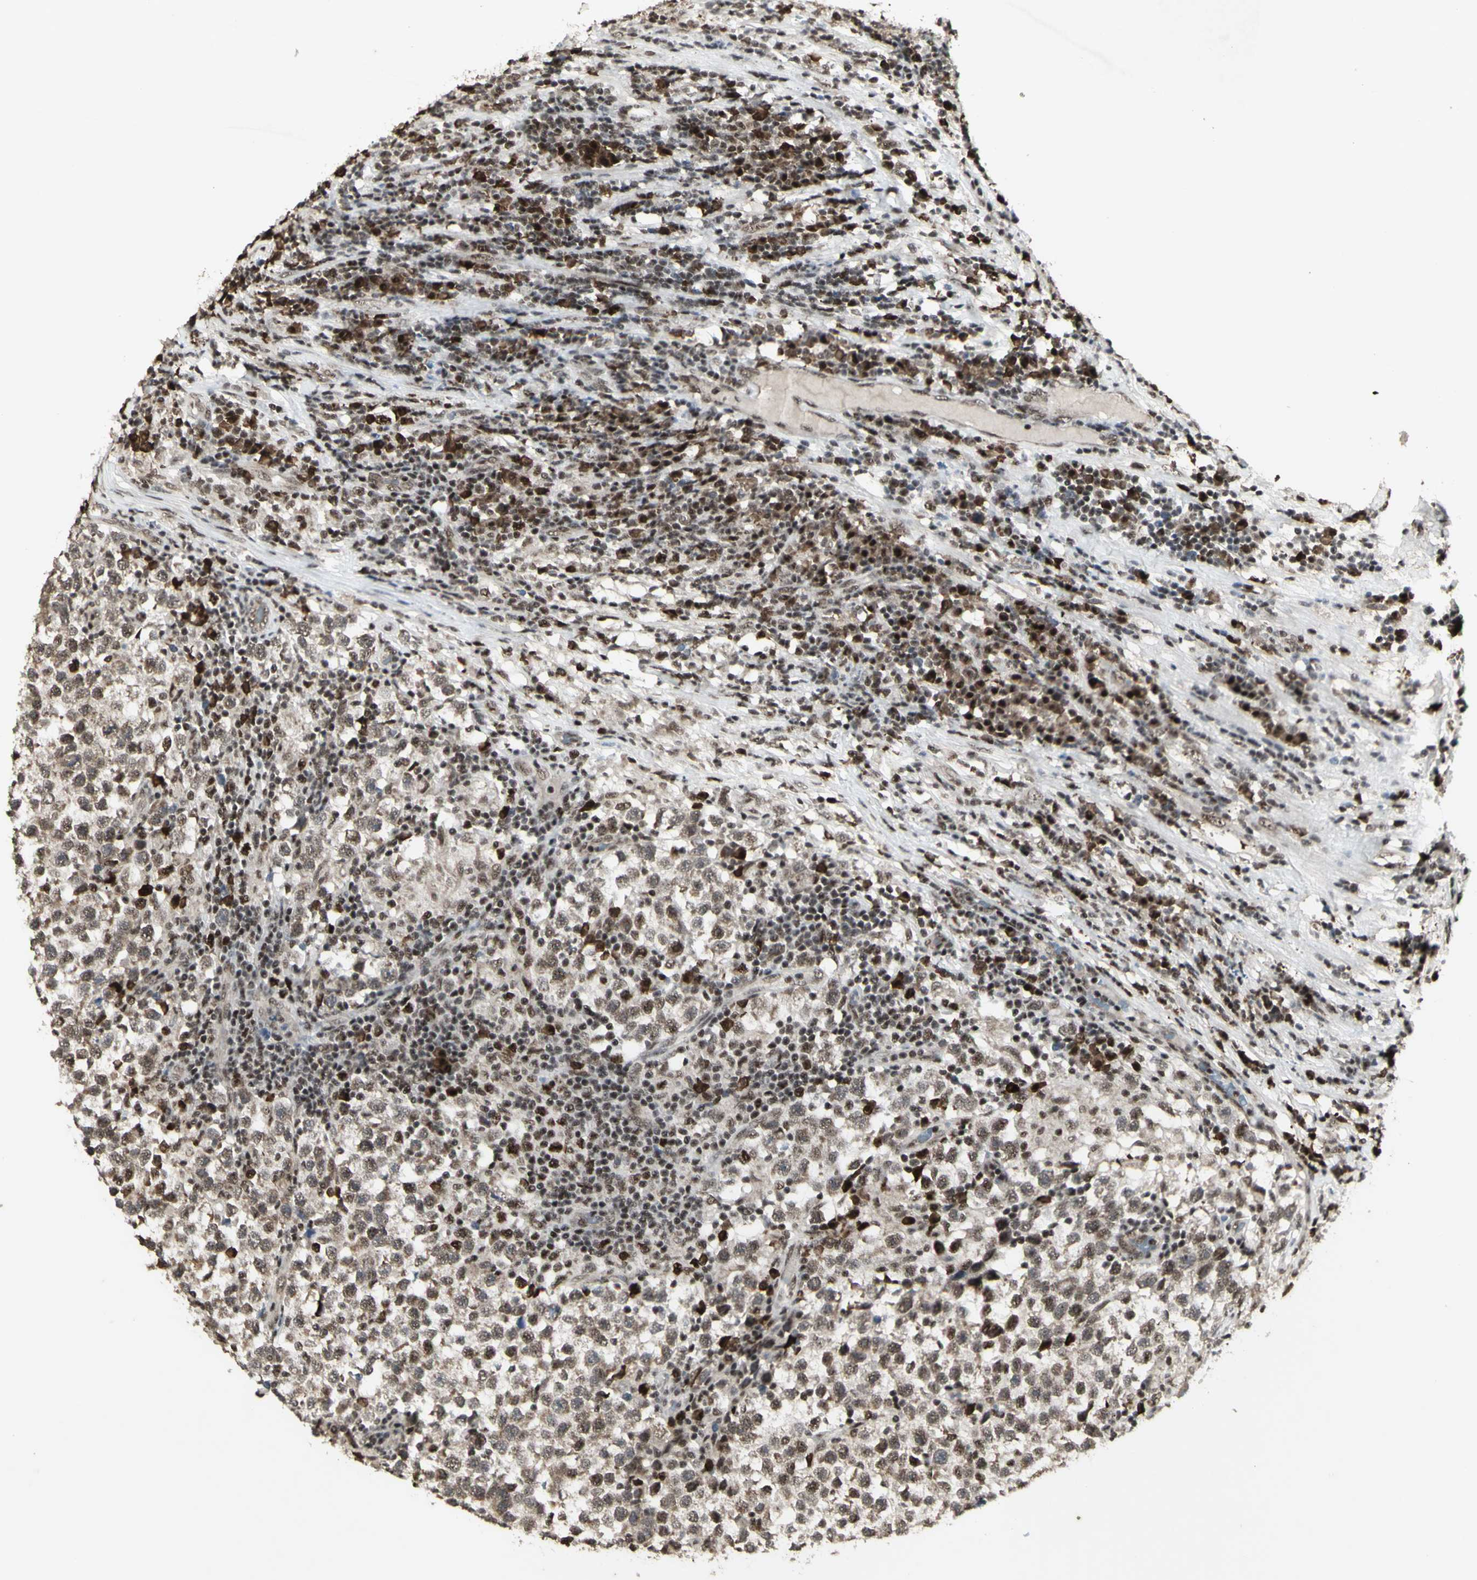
{"staining": {"intensity": "weak", "quantity": ">75%", "location": "cytoplasmic/membranous"}, "tissue": "testis cancer", "cell_type": "Tumor cells", "image_type": "cancer", "snomed": [{"axis": "morphology", "description": "Seminoma, NOS"}, {"axis": "topography", "description": "Testis"}], "caption": "Protein expression by IHC displays weak cytoplasmic/membranous positivity in about >75% of tumor cells in testis cancer.", "gene": "CCNT1", "patient": {"sex": "male", "age": 43}}